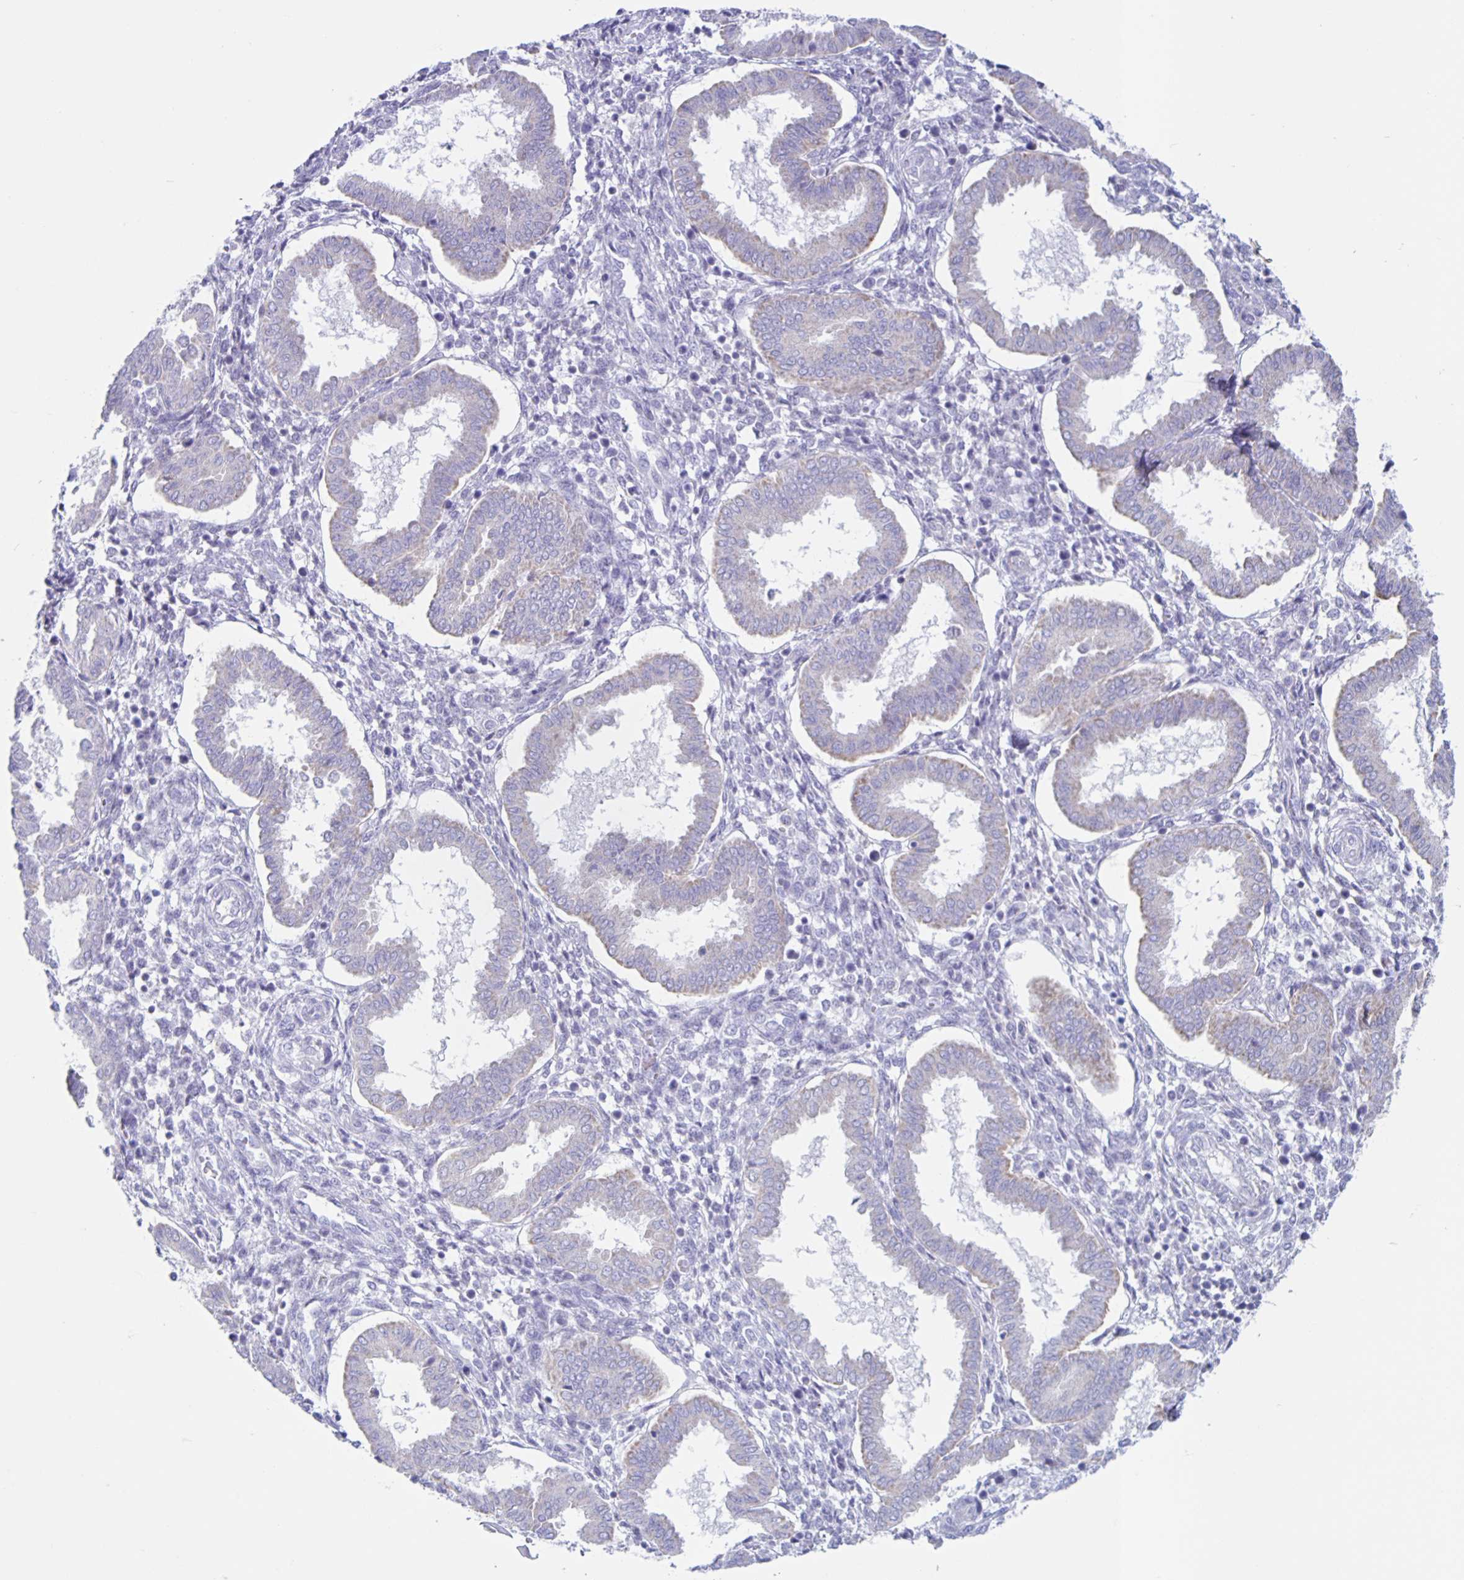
{"staining": {"intensity": "negative", "quantity": "none", "location": "none"}, "tissue": "endometrium", "cell_type": "Cells in endometrial stroma", "image_type": "normal", "snomed": [{"axis": "morphology", "description": "Normal tissue, NOS"}, {"axis": "topography", "description": "Endometrium"}], "caption": "DAB immunohistochemical staining of normal endometrium demonstrates no significant positivity in cells in endometrial stroma.", "gene": "CT45A10", "patient": {"sex": "female", "age": 24}}